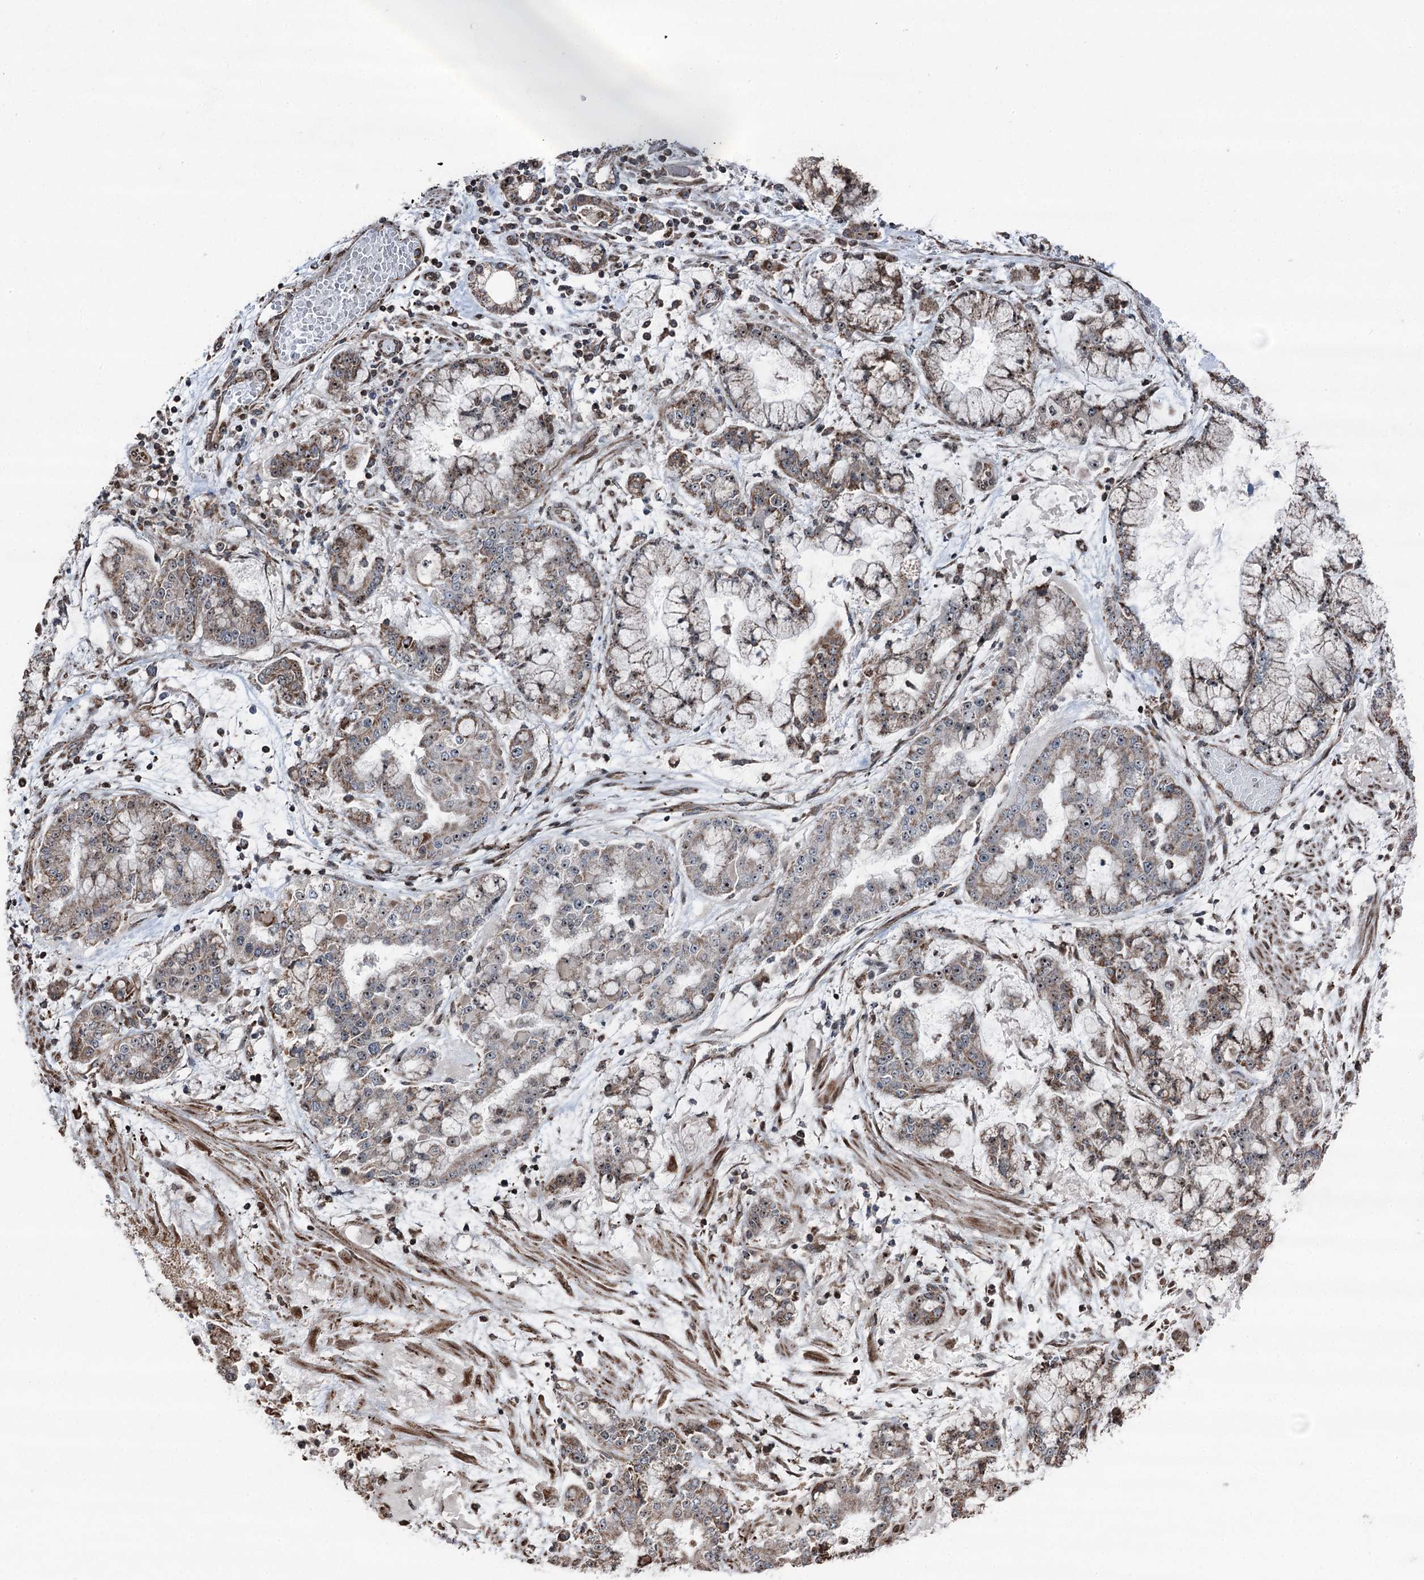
{"staining": {"intensity": "moderate", "quantity": ">75%", "location": "cytoplasmic/membranous,nuclear"}, "tissue": "stomach cancer", "cell_type": "Tumor cells", "image_type": "cancer", "snomed": [{"axis": "morphology", "description": "Normal tissue, NOS"}, {"axis": "morphology", "description": "Adenocarcinoma, NOS"}, {"axis": "topography", "description": "Stomach, upper"}, {"axis": "topography", "description": "Stomach"}], "caption": "Brown immunohistochemical staining in human stomach adenocarcinoma reveals moderate cytoplasmic/membranous and nuclear expression in approximately >75% of tumor cells.", "gene": "STEEP1", "patient": {"sex": "male", "age": 76}}